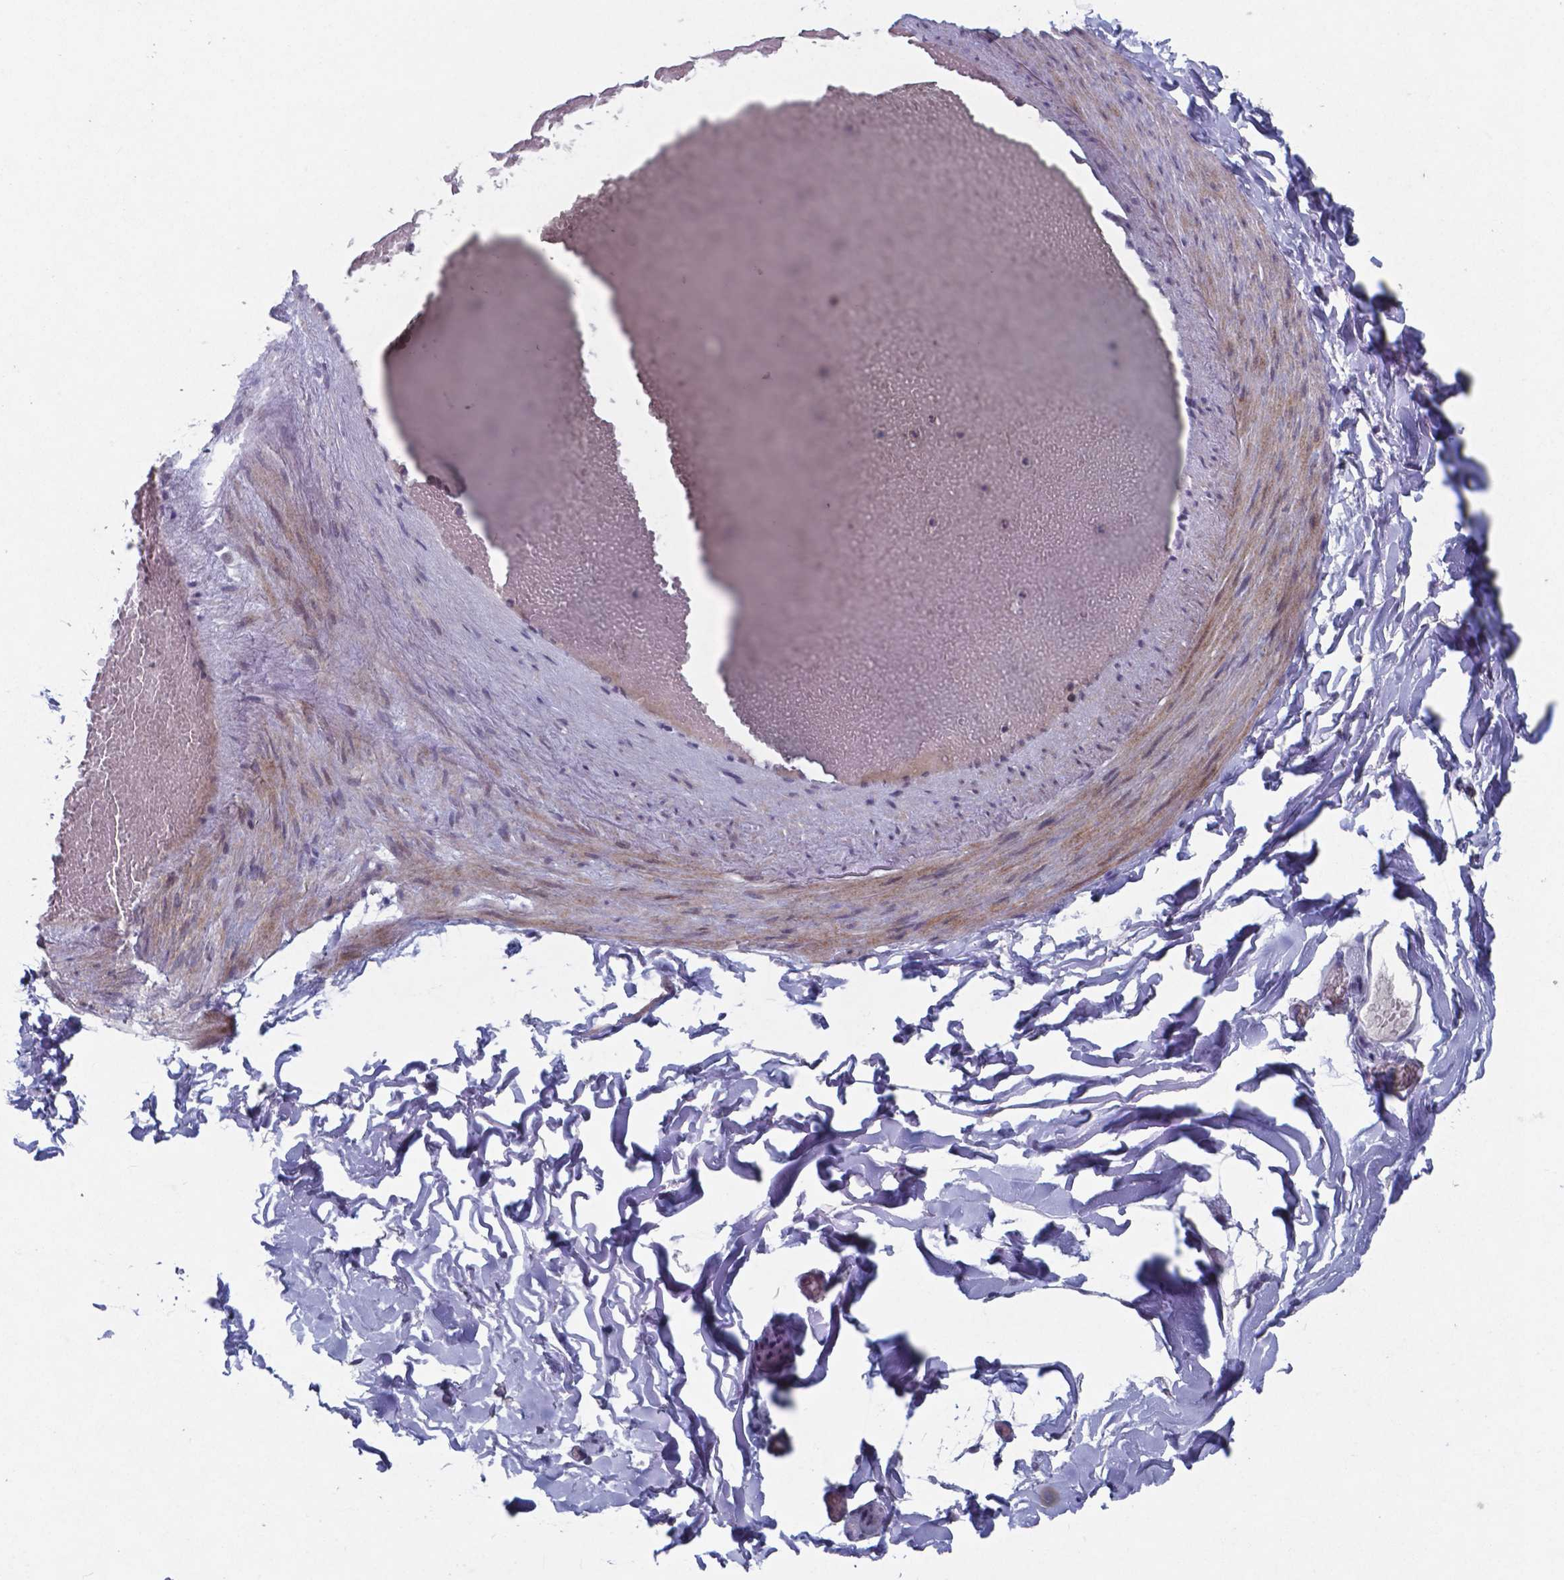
{"staining": {"intensity": "negative", "quantity": "none", "location": "none"}, "tissue": "adipose tissue", "cell_type": "Adipocytes", "image_type": "normal", "snomed": [{"axis": "morphology", "description": "Normal tissue, NOS"}, {"axis": "topography", "description": "Gallbladder"}, {"axis": "topography", "description": "Peripheral nerve tissue"}], "caption": "This is an immunohistochemistry (IHC) micrograph of benign human adipose tissue. There is no positivity in adipocytes.", "gene": "TDP2", "patient": {"sex": "female", "age": 45}}